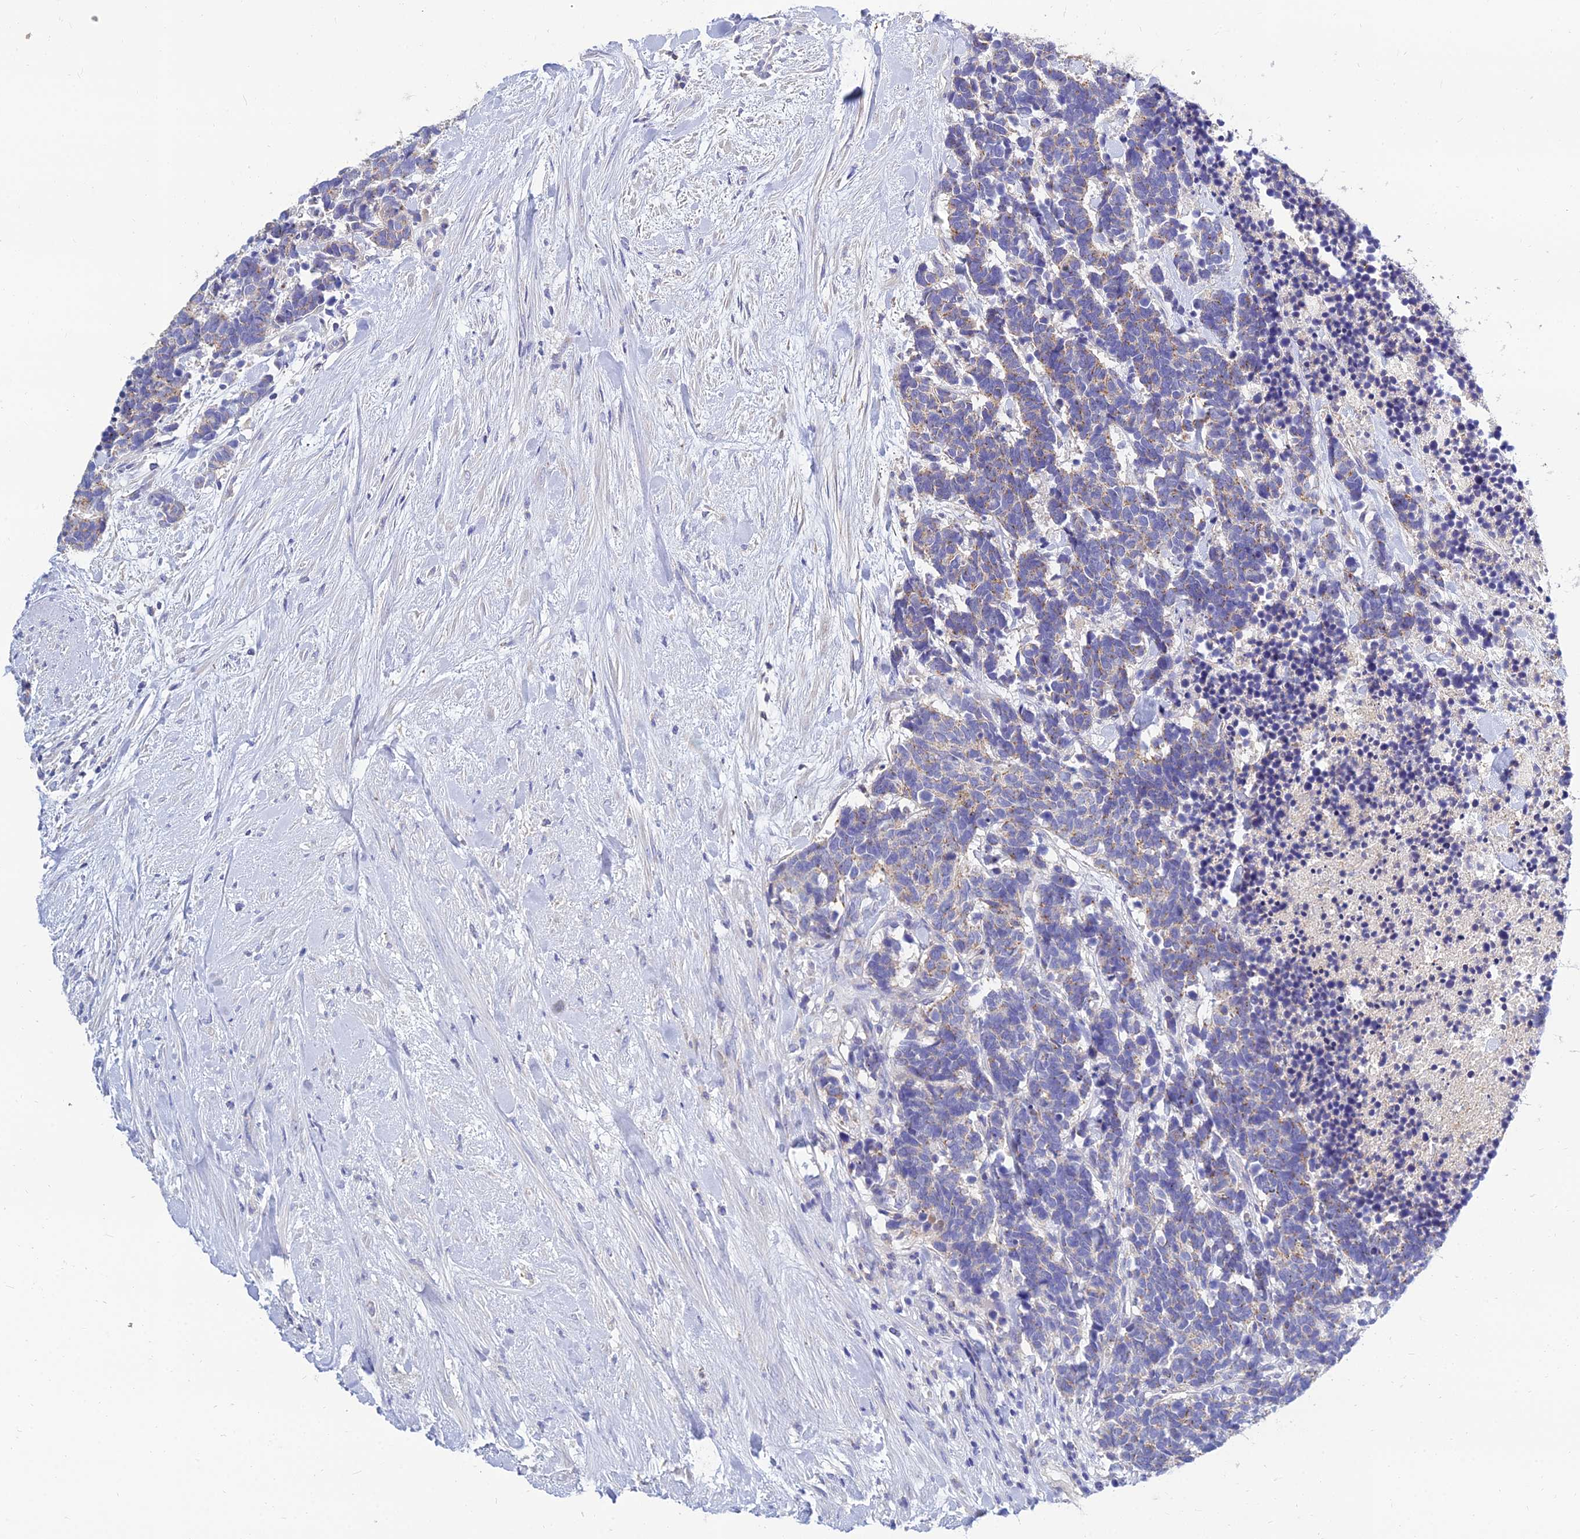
{"staining": {"intensity": "weak", "quantity": "25%-75%", "location": "cytoplasmic/membranous"}, "tissue": "carcinoid", "cell_type": "Tumor cells", "image_type": "cancer", "snomed": [{"axis": "morphology", "description": "Carcinoma, NOS"}, {"axis": "morphology", "description": "Carcinoid, malignant, NOS"}, {"axis": "topography", "description": "Prostate"}], "caption": "Brown immunohistochemical staining in carcinoid (malignant) shows weak cytoplasmic/membranous expression in about 25%-75% of tumor cells.", "gene": "NPY", "patient": {"sex": "male", "age": 57}}